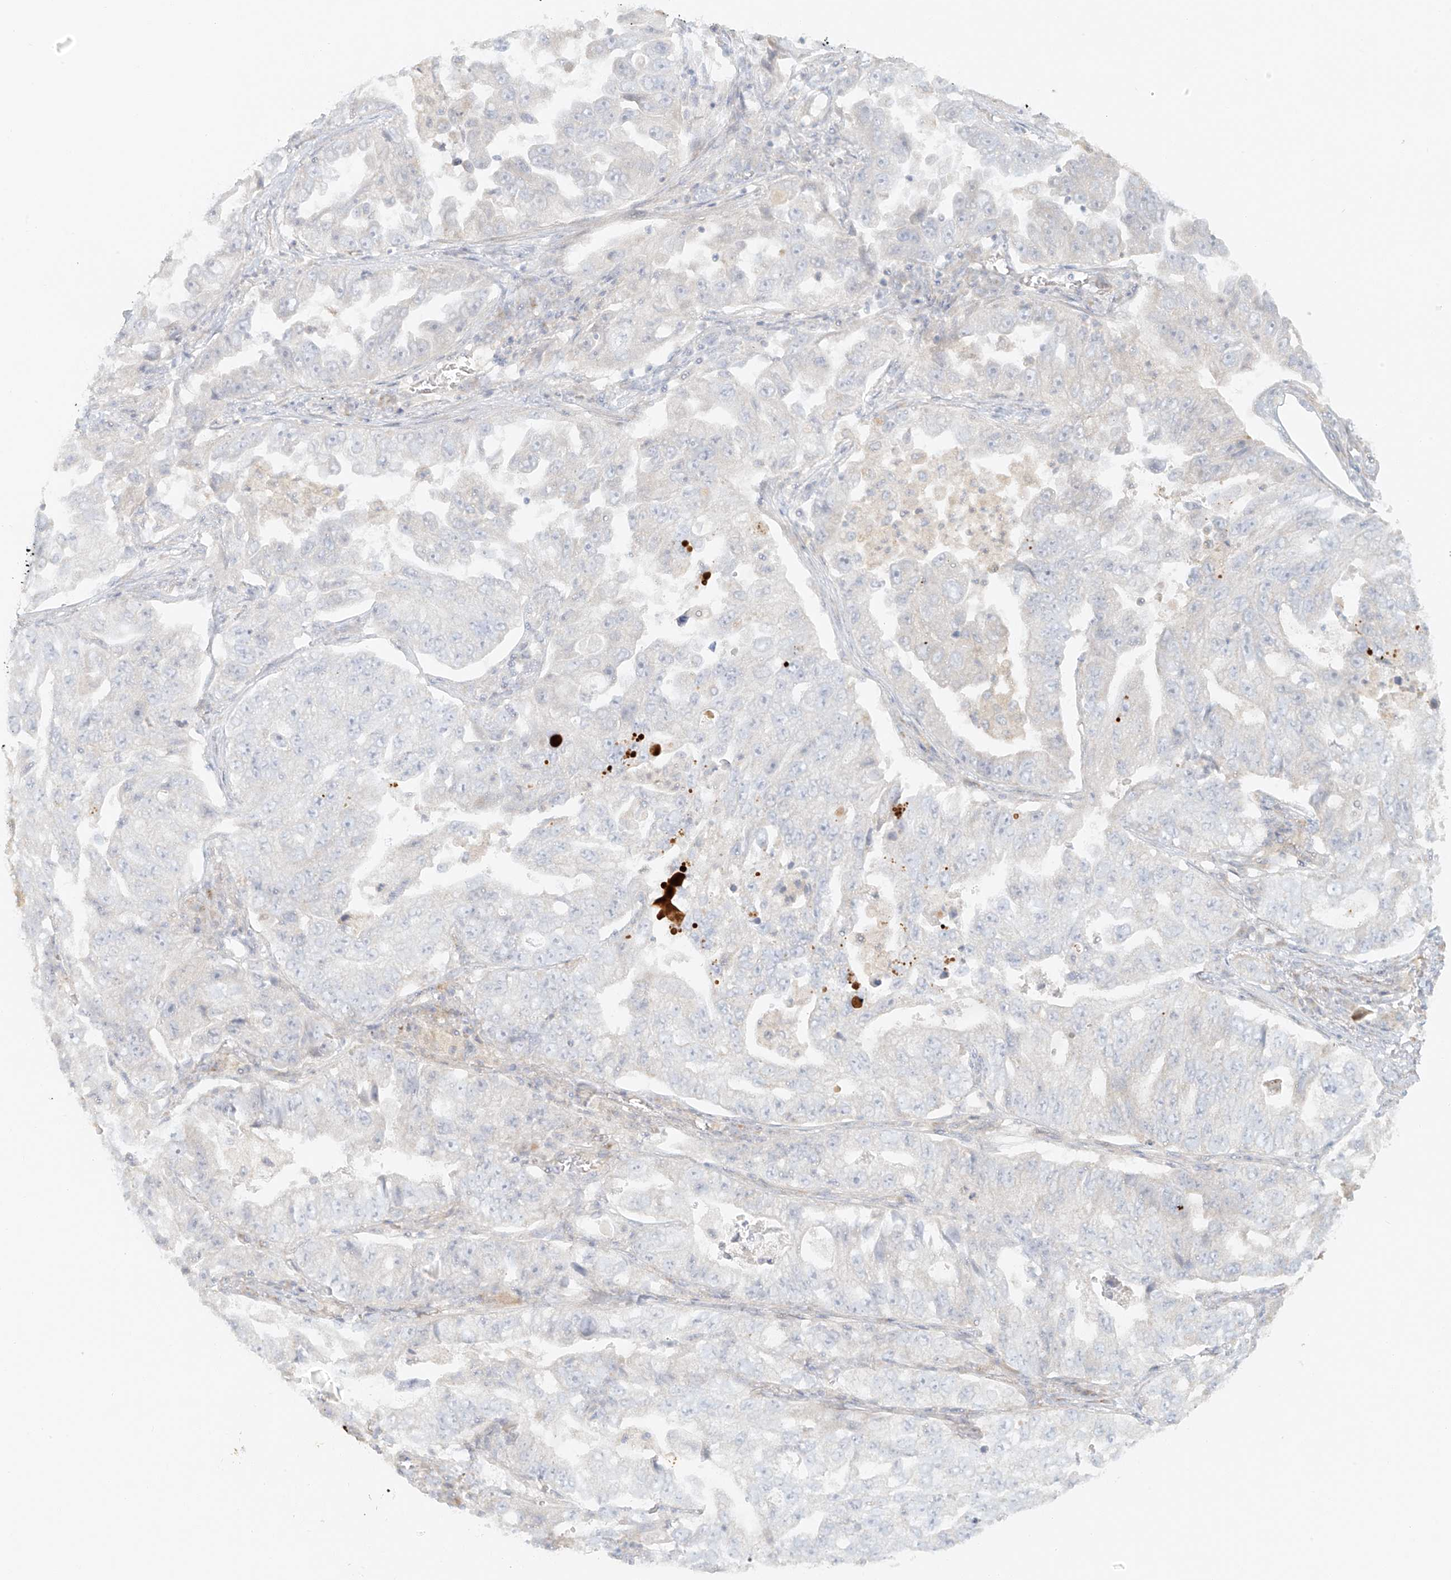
{"staining": {"intensity": "negative", "quantity": "none", "location": "none"}, "tissue": "lung cancer", "cell_type": "Tumor cells", "image_type": "cancer", "snomed": [{"axis": "morphology", "description": "Adenocarcinoma, NOS"}, {"axis": "topography", "description": "Lung"}], "caption": "A micrograph of lung cancer (adenocarcinoma) stained for a protein exhibits no brown staining in tumor cells. (Immunohistochemistry (ihc), brightfield microscopy, high magnification).", "gene": "MIPEP", "patient": {"sex": "female", "age": 51}}